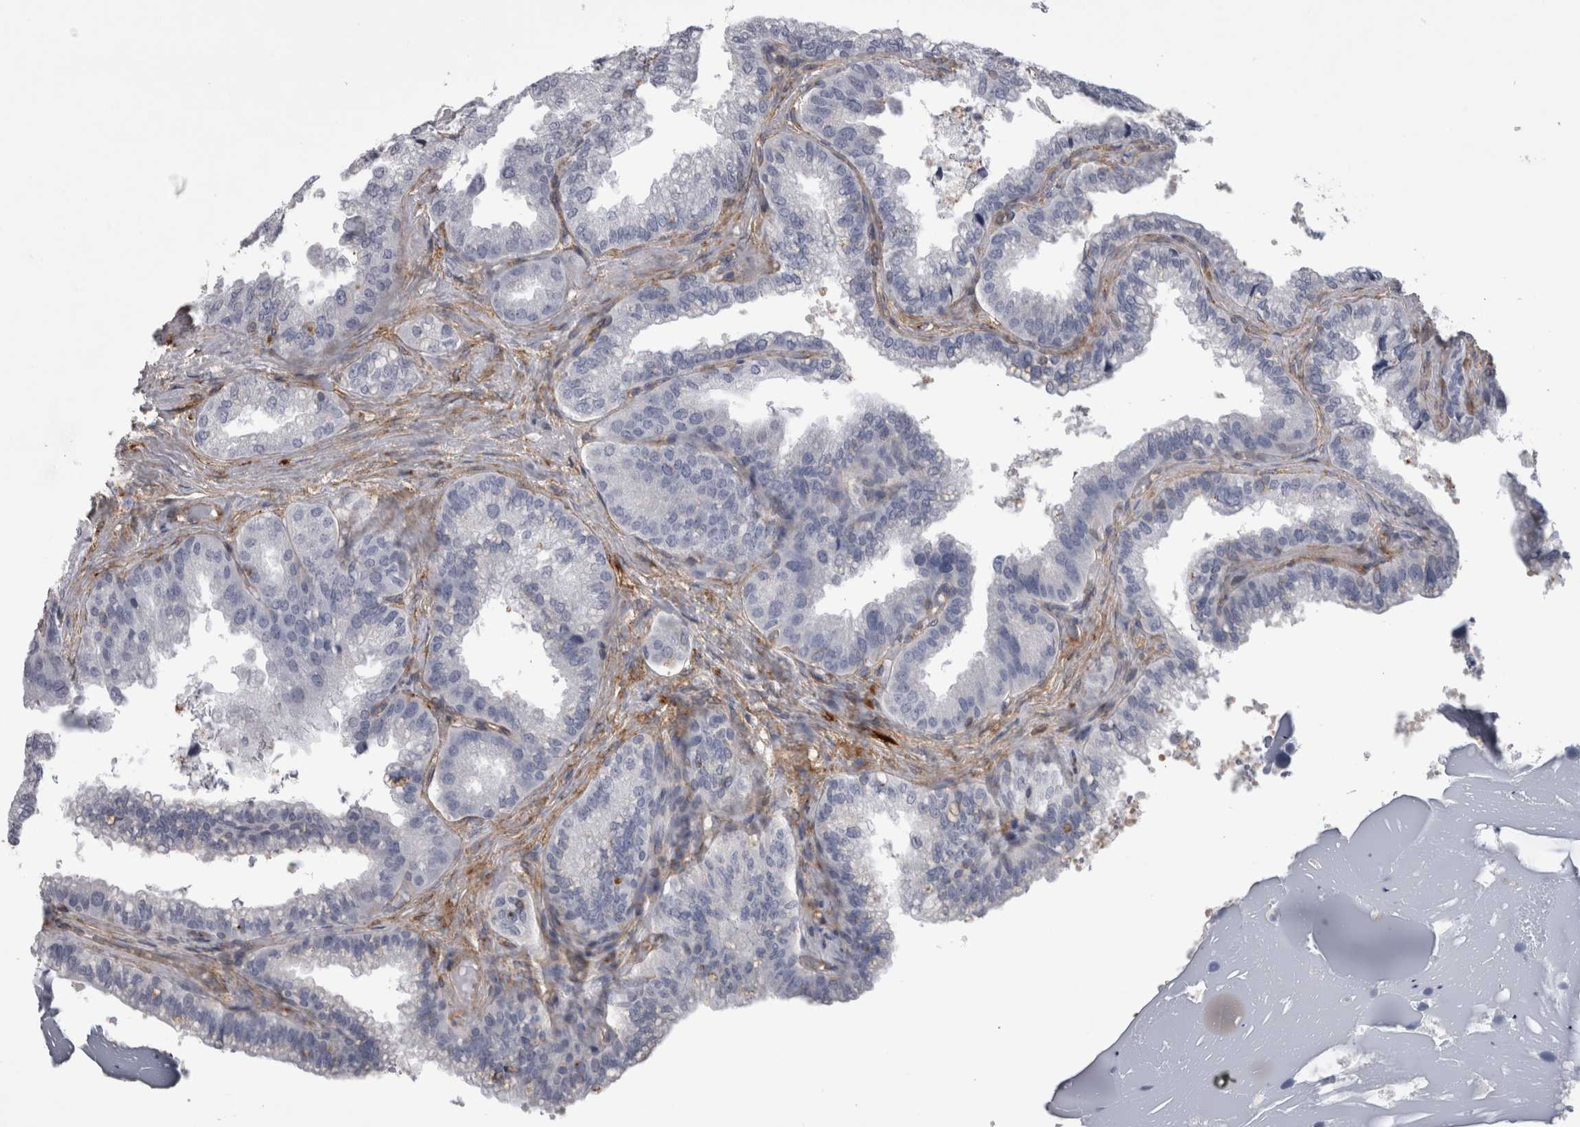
{"staining": {"intensity": "negative", "quantity": "none", "location": "none"}, "tissue": "seminal vesicle", "cell_type": "Glandular cells", "image_type": "normal", "snomed": [{"axis": "morphology", "description": "Normal tissue, NOS"}, {"axis": "topography", "description": "Seminal veicle"}], "caption": "A high-resolution photomicrograph shows IHC staining of unremarkable seminal vesicle, which demonstrates no significant positivity in glandular cells. Nuclei are stained in blue.", "gene": "ATXN3L", "patient": {"sex": "male", "age": 46}}